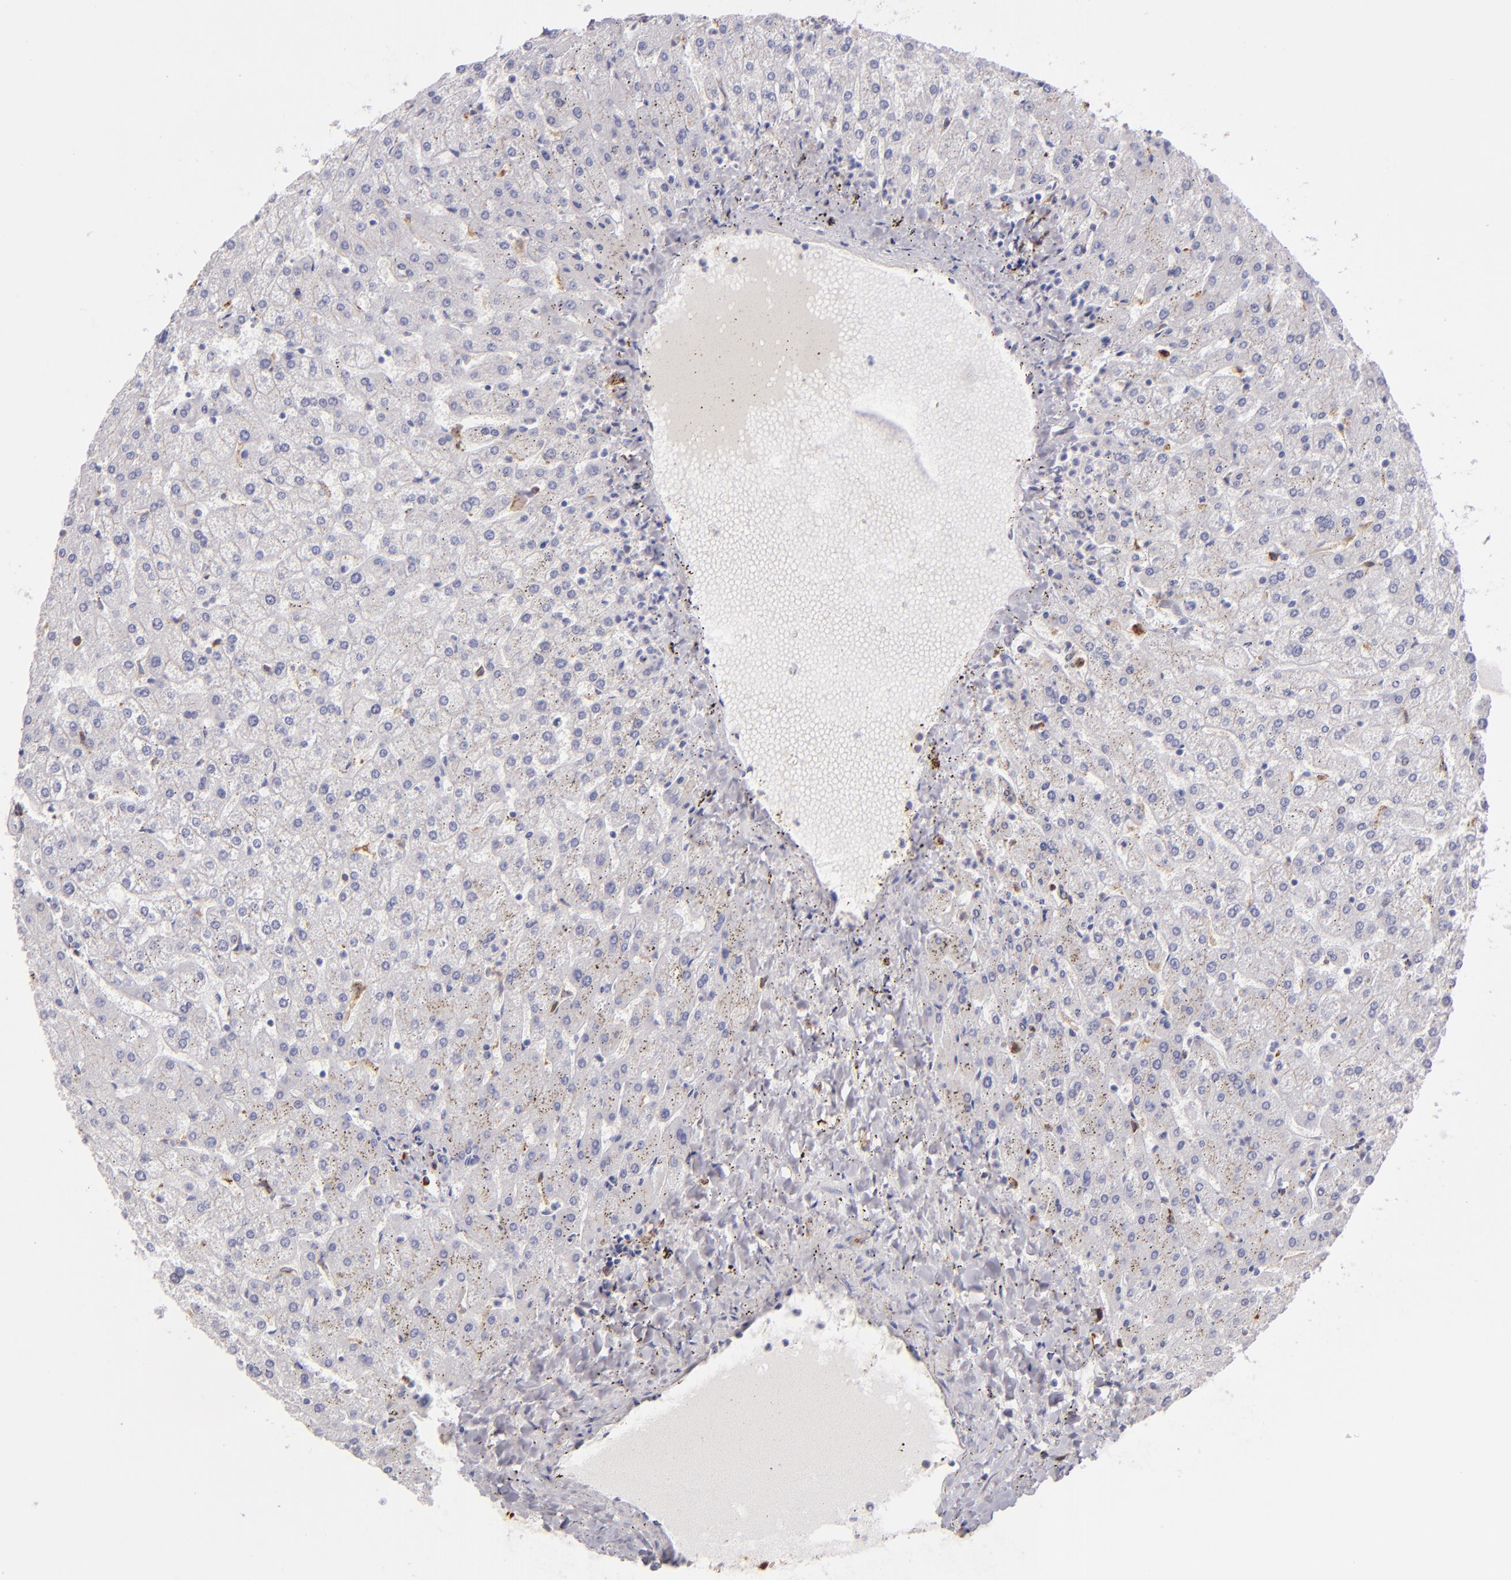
{"staining": {"intensity": "negative", "quantity": "none", "location": "none"}, "tissue": "liver", "cell_type": "Cholangiocytes", "image_type": "normal", "snomed": [{"axis": "morphology", "description": "Normal tissue, NOS"}, {"axis": "topography", "description": "Liver"}], "caption": "Immunohistochemistry (IHC) image of benign liver stained for a protein (brown), which exhibits no positivity in cholangiocytes.", "gene": "CD74", "patient": {"sex": "female", "age": 32}}